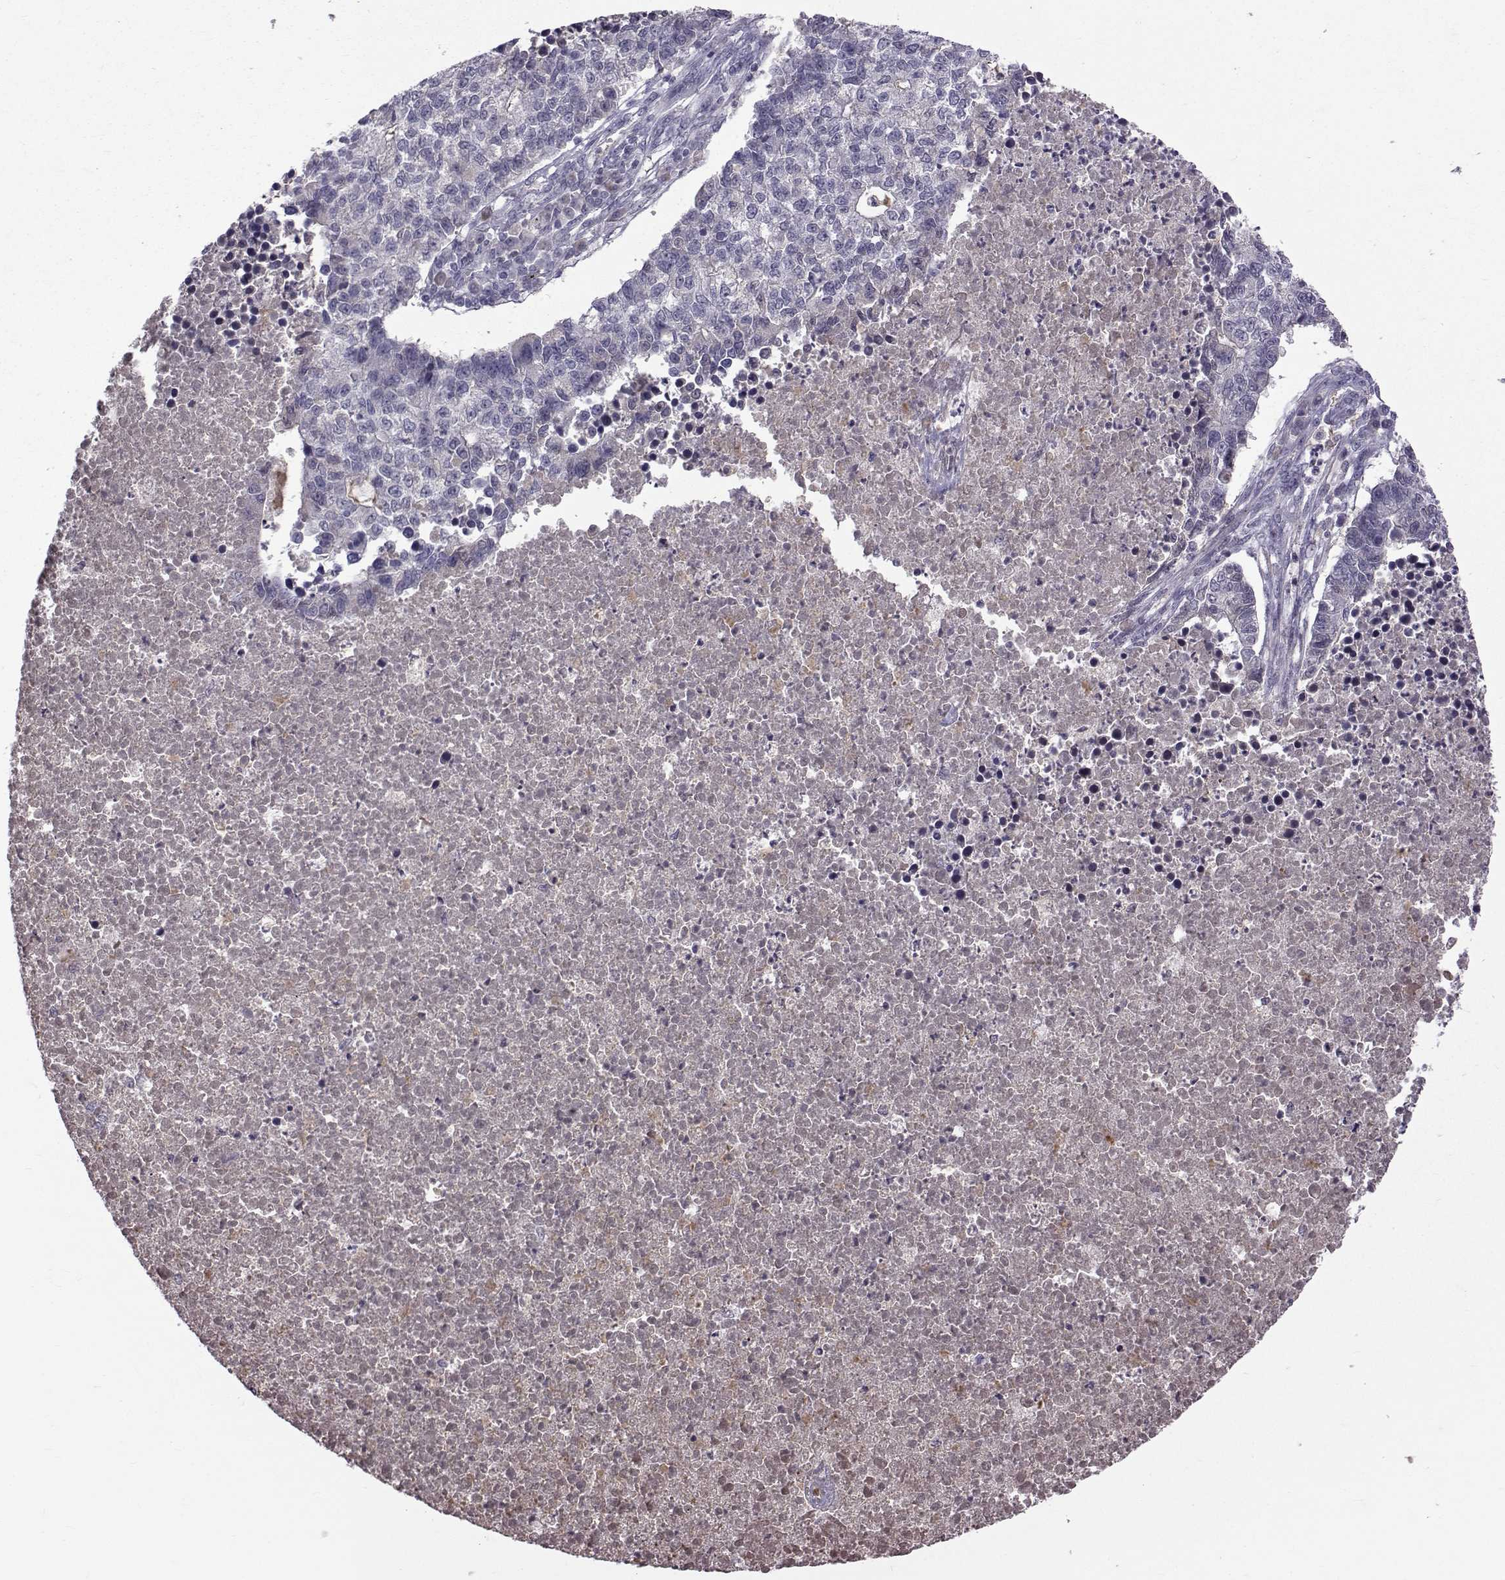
{"staining": {"intensity": "negative", "quantity": "none", "location": "none"}, "tissue": "lung cancer", "cell_type": "Tumor cells", "image_type": "cancer", "snomed": [{"axis": "morphology", "description": "Adenocarcinoma, NOS"}, {"axis": "topography", "description": "Lung"}], "caption": "DAB (3,3'-diaminobenzidine) immunohistochemical staining of human adenocarcinoma (lung) reveals no significant staining in tumor cells.", "gene": "TNFRSF11B", "patient": {"sex": "male", "age": 57}}